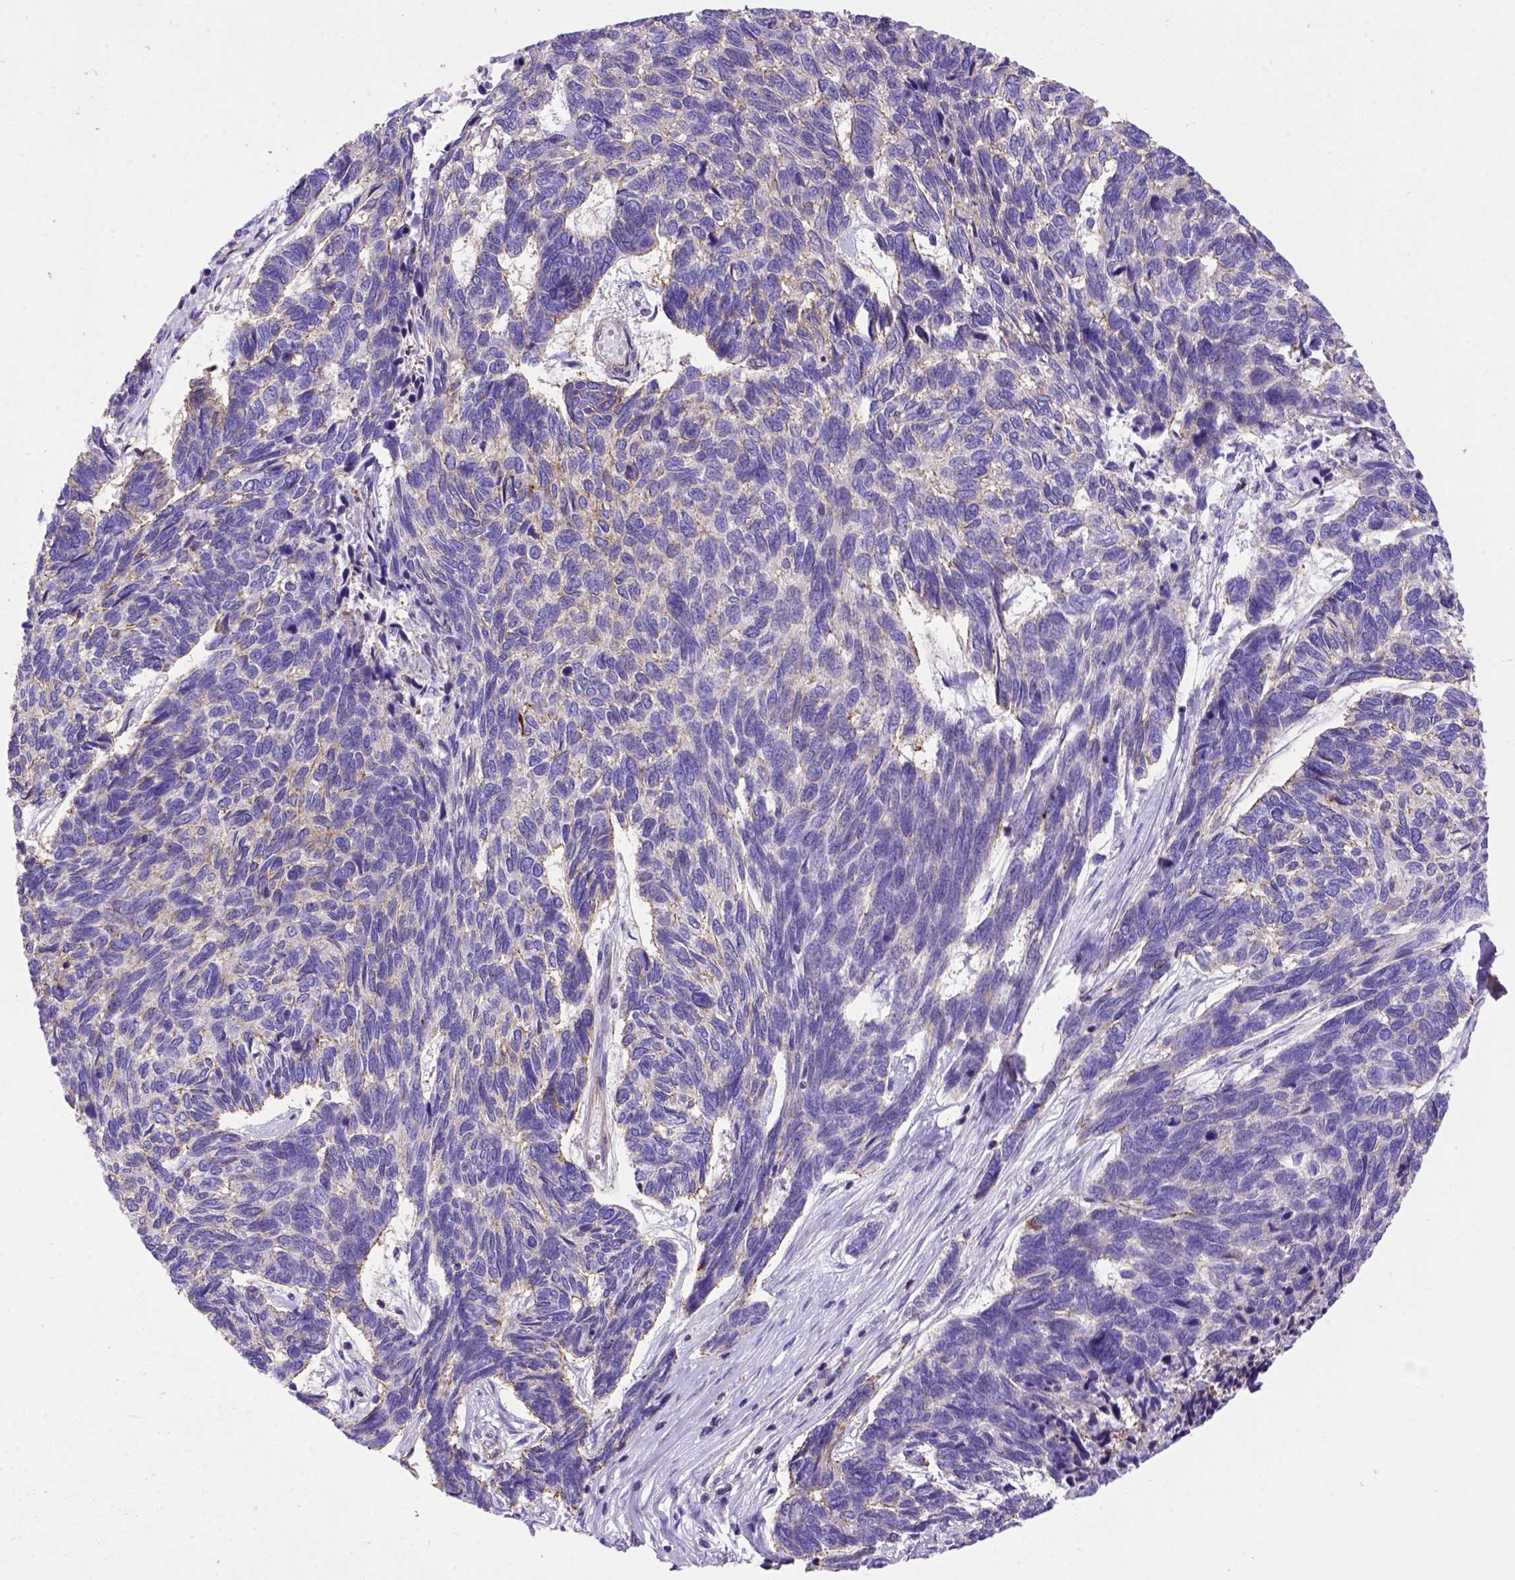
{"staining": {"intensity": "moderate", "quantity": "25%-75%", "location": "cytoplasmic/membranous"}, "tissue": "skin cancer", "cell_type": "Tumor cells", "image_type": "cancer", "snomed": [{"axis": "morphology", "description": "Basal cell carcinoma"}, {"axis": "topography", "description": "Skin"}], "caption": "IHC image of neoplastic tissue: skin cancer (basal cell carcinoma) stained using immunohistochemistry (IHC) reveals medium levels of moderate protein expression localized specifically in the cytoplasmic/membranous of tumor cells, appearing as a cytoplasmic/membranous brown color.", "gene": "PEX12", "patient": {"sex": "female", "age": 65}}